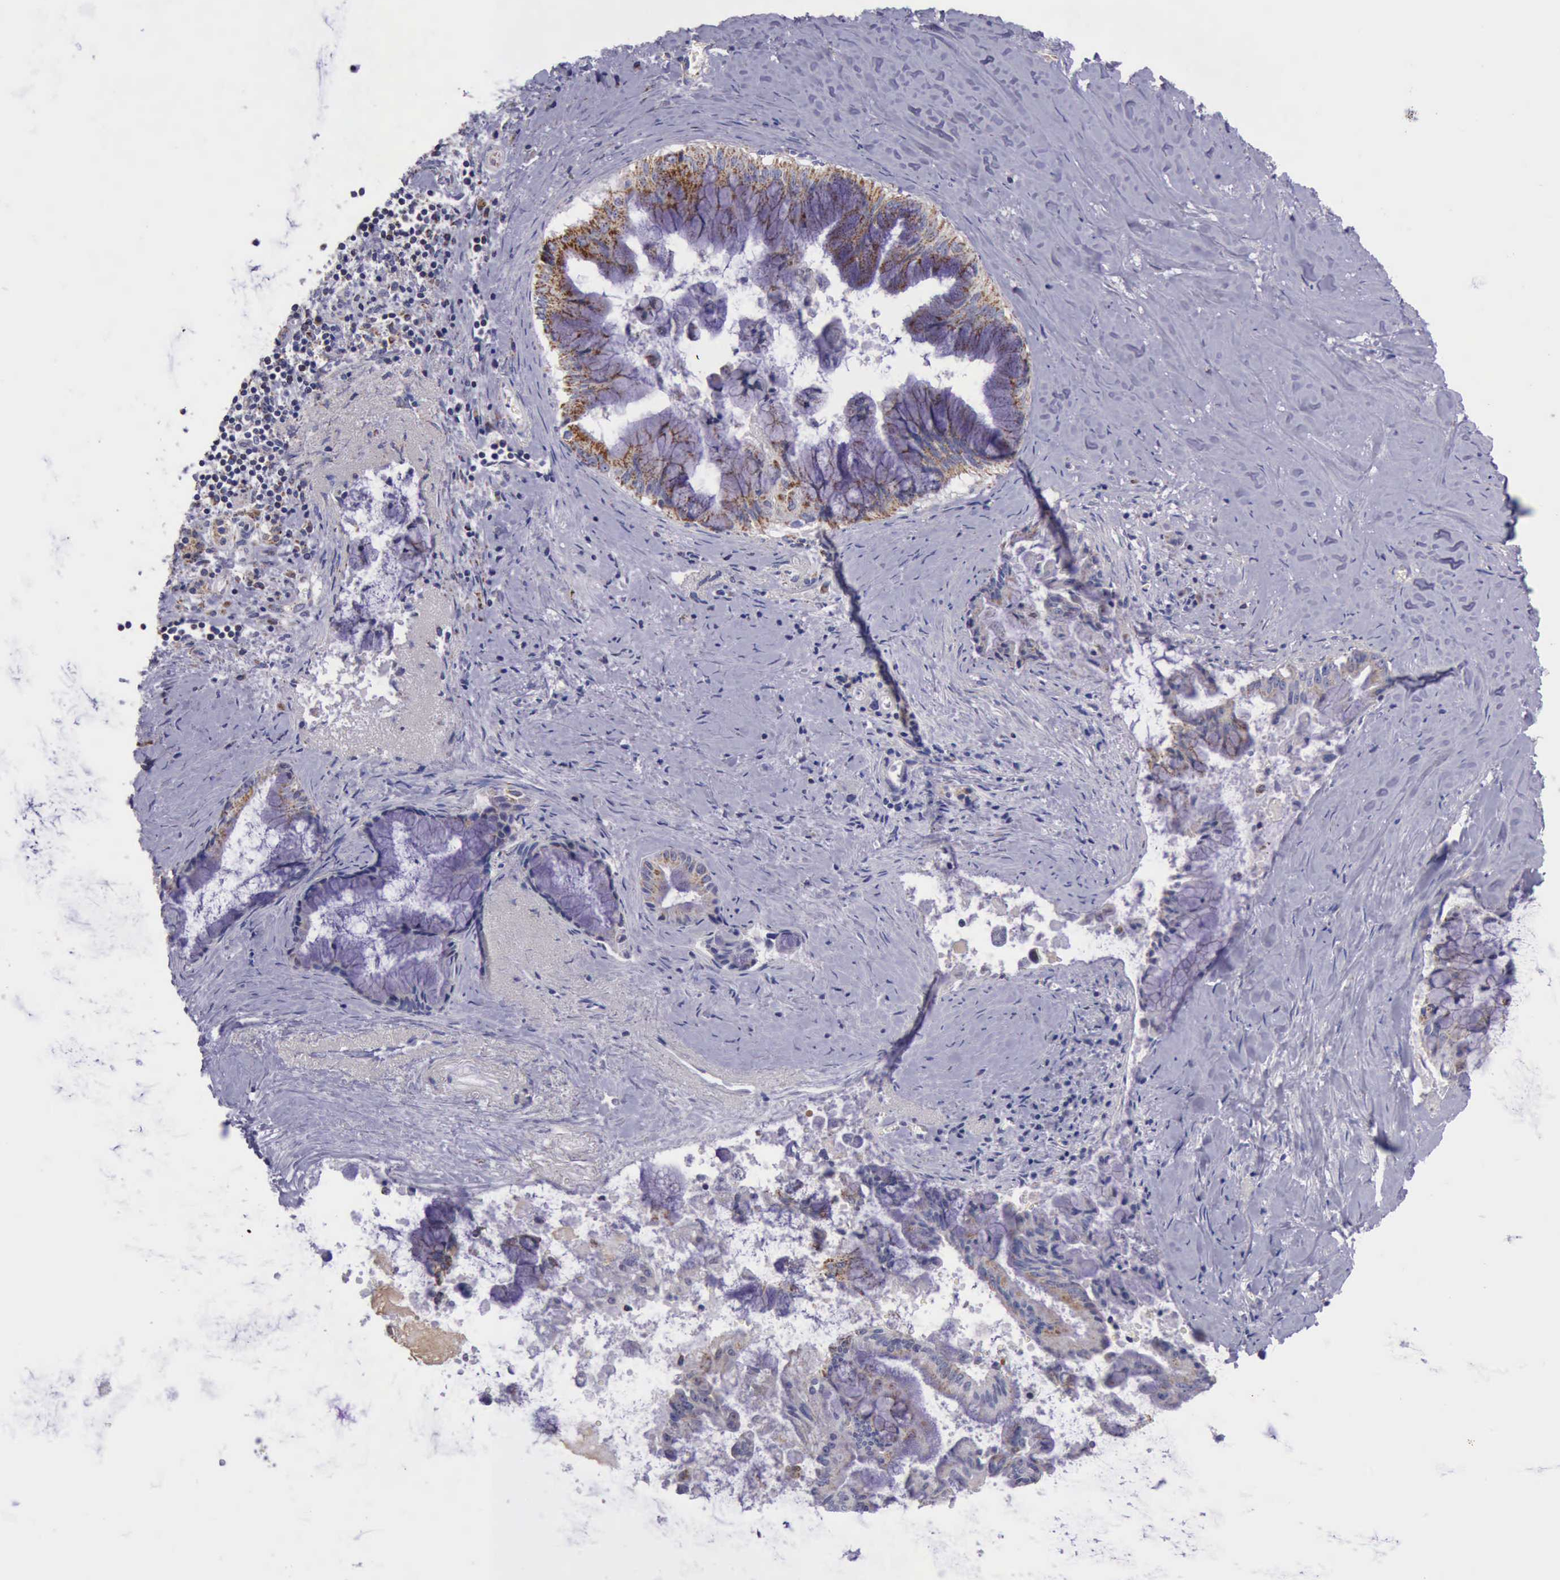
{"staining": {"intensity": "moderate", "quantity": ">75%", "location": "cytoplasmic/membranous"}, "tissue": "pancreatic cancer", "cell_type": "Tumor cells", "image_type": "cancer", "snomed": [{"axis": "morphology", "description": "Adenocarcinoma, NOS"}, {"axis": "topography", "description": "Pancreas"}], "caption": "Protein expression by immunohistochemistry shows moderate cytoplasmic/membranous positivity in approximately >75% of tumor cells in pancreatic cancer.", "gene": "TXN2", "patient": {"sex": "male", "age": 59}}